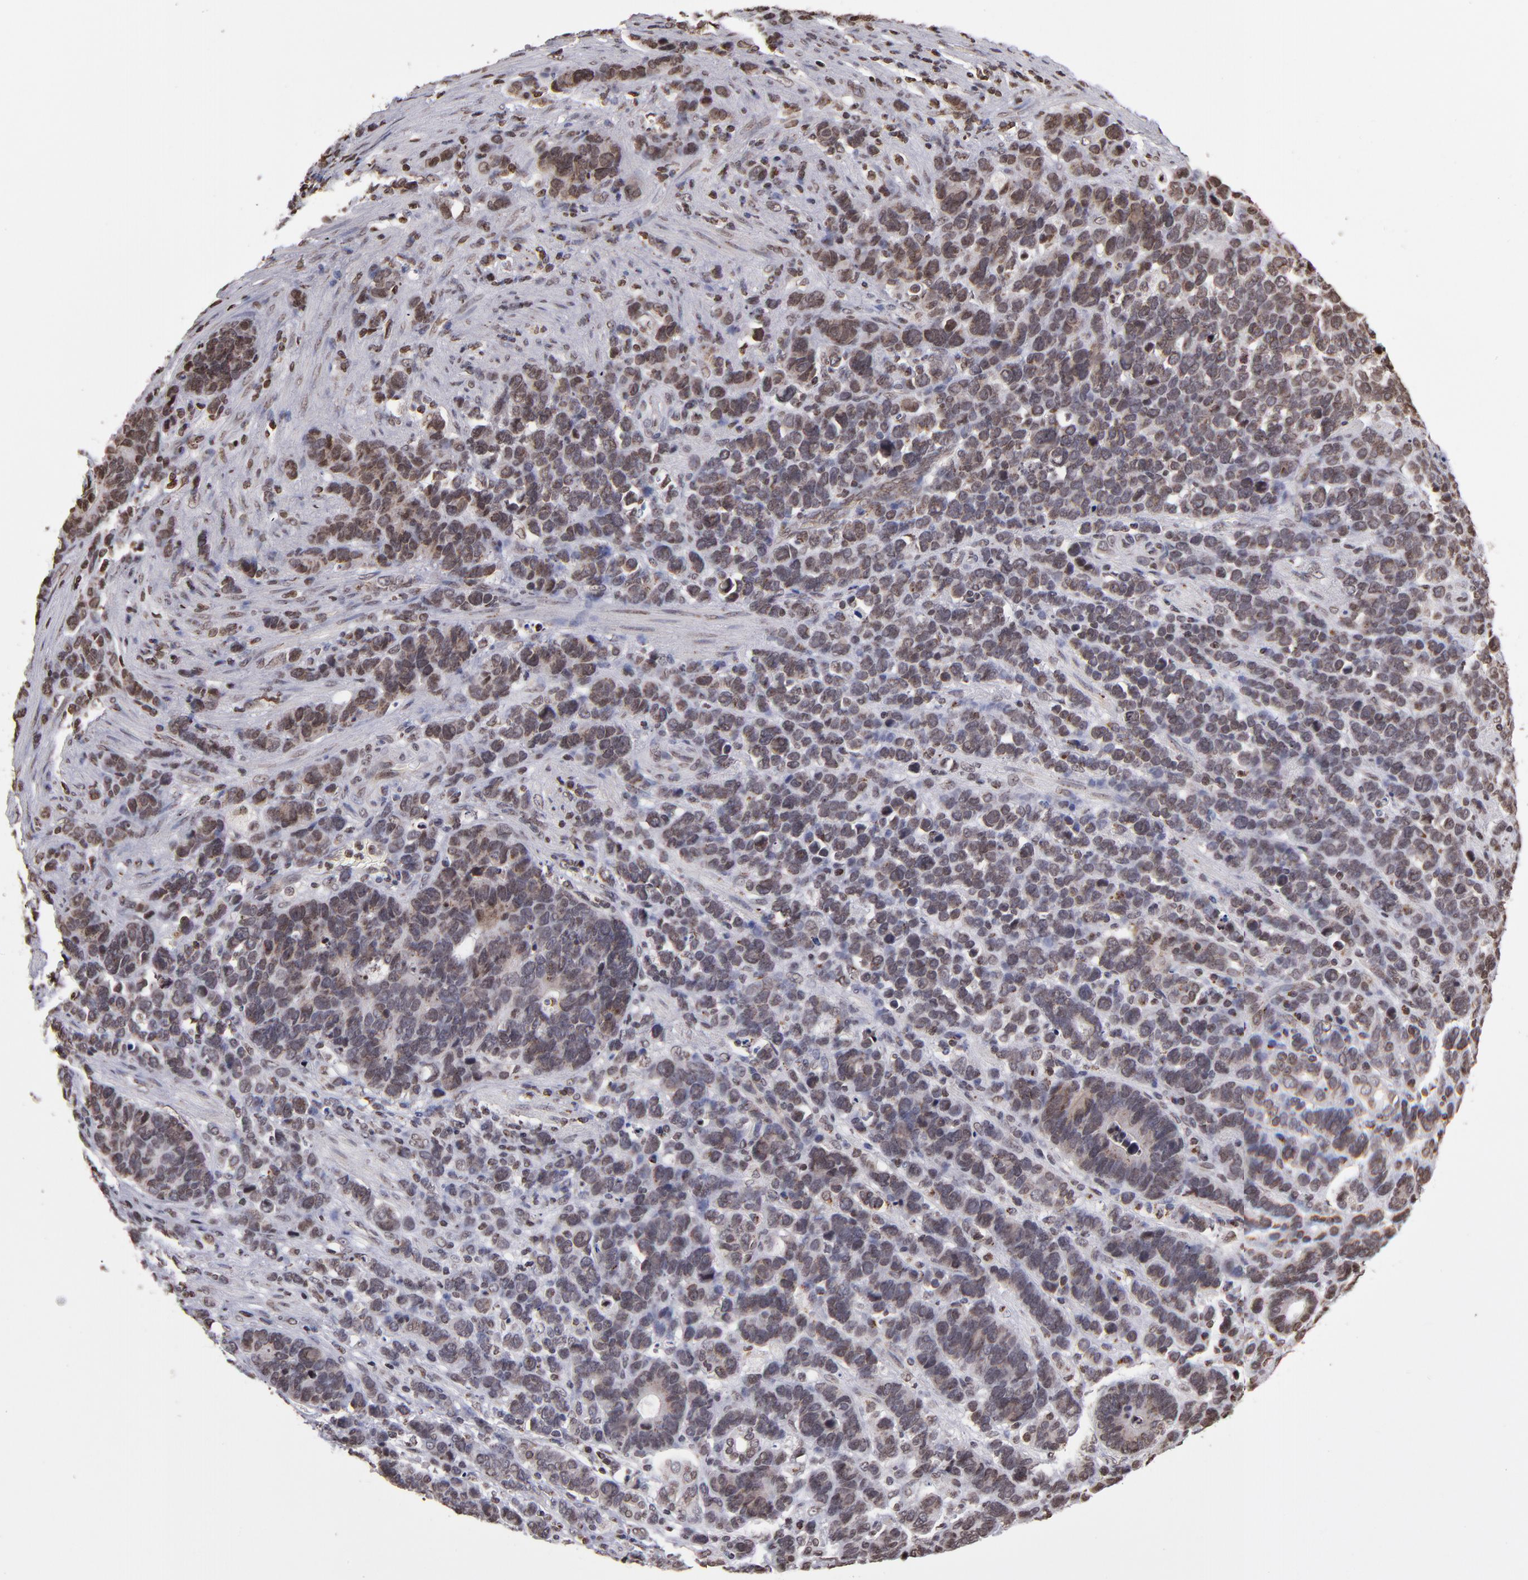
{"staining": {"intensity": "moderate", "quantity": ">75%", "location": "cytoplasmic/membranous,nuclear"}, "tissue": "stomach cancer", "cell_type": "Tumor cells", "image_type": "cancer", "snomed": [{"axis": "morphology", "description": "Adenocarcinoma, NOS"}, {"axis": "topography", "description": "Stomach, upper"}], "caption": "Approximately >75% of tumor cells in adenocarcinoma (stomach) show moderate cytoplasmic/membranous and nuclear protein expression as visualized by brown immunohistochemical staining.", "gene": "CSDC2", "patient": {"sex": "male", "age": 71}}